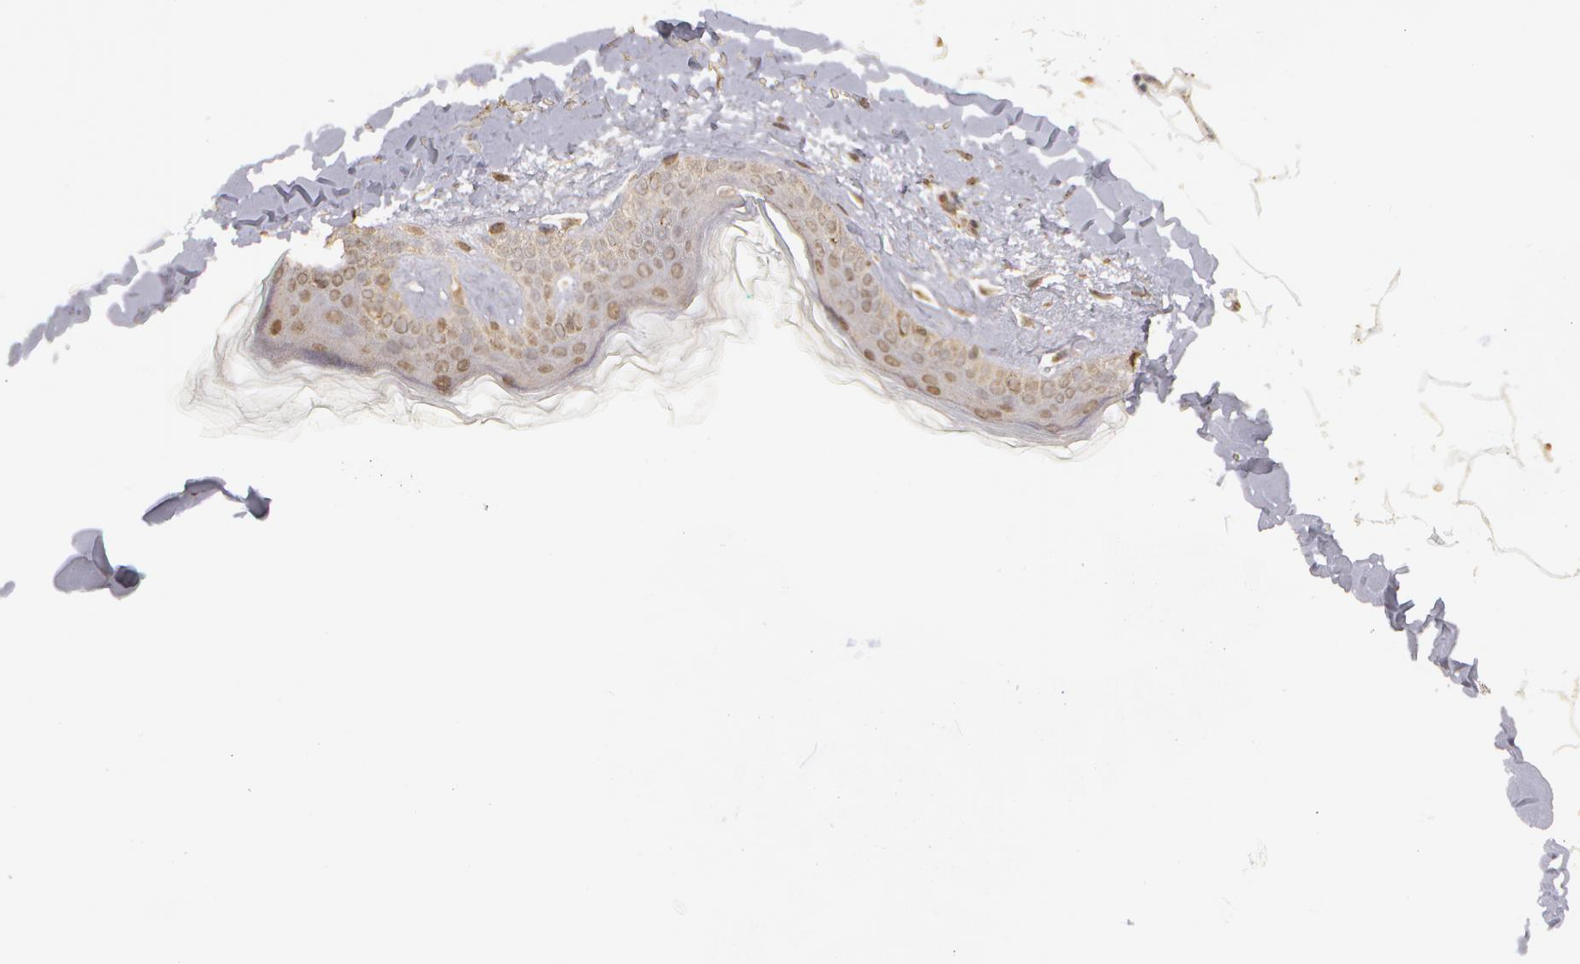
{"staining": {"intensity": "moderate", "quantity": ">75%", "location": "cytoplasmic/membranous,nuclear"}, "tissue": "skin", "cell_type": "Fibroblasts", "image_type": "normal", "snomed": [{"axis": "morphology", "description": "Normal tissue, NOS"}, {"axis": "topography", "description": "Skin"}], "caption": "Immunohistochemistry image of benign skin: skin stained using immunohistochemistry (IHC) demonstrates medium levels of moderate protein expression localized specifically in the cytoplasmic/membranous,nuclear of fibroblasts, appearing as a cytoplasmic/membranous,nuclear brown color.", "gene": "GLIS1", "patient": {"sex": "female", "age": 56}}